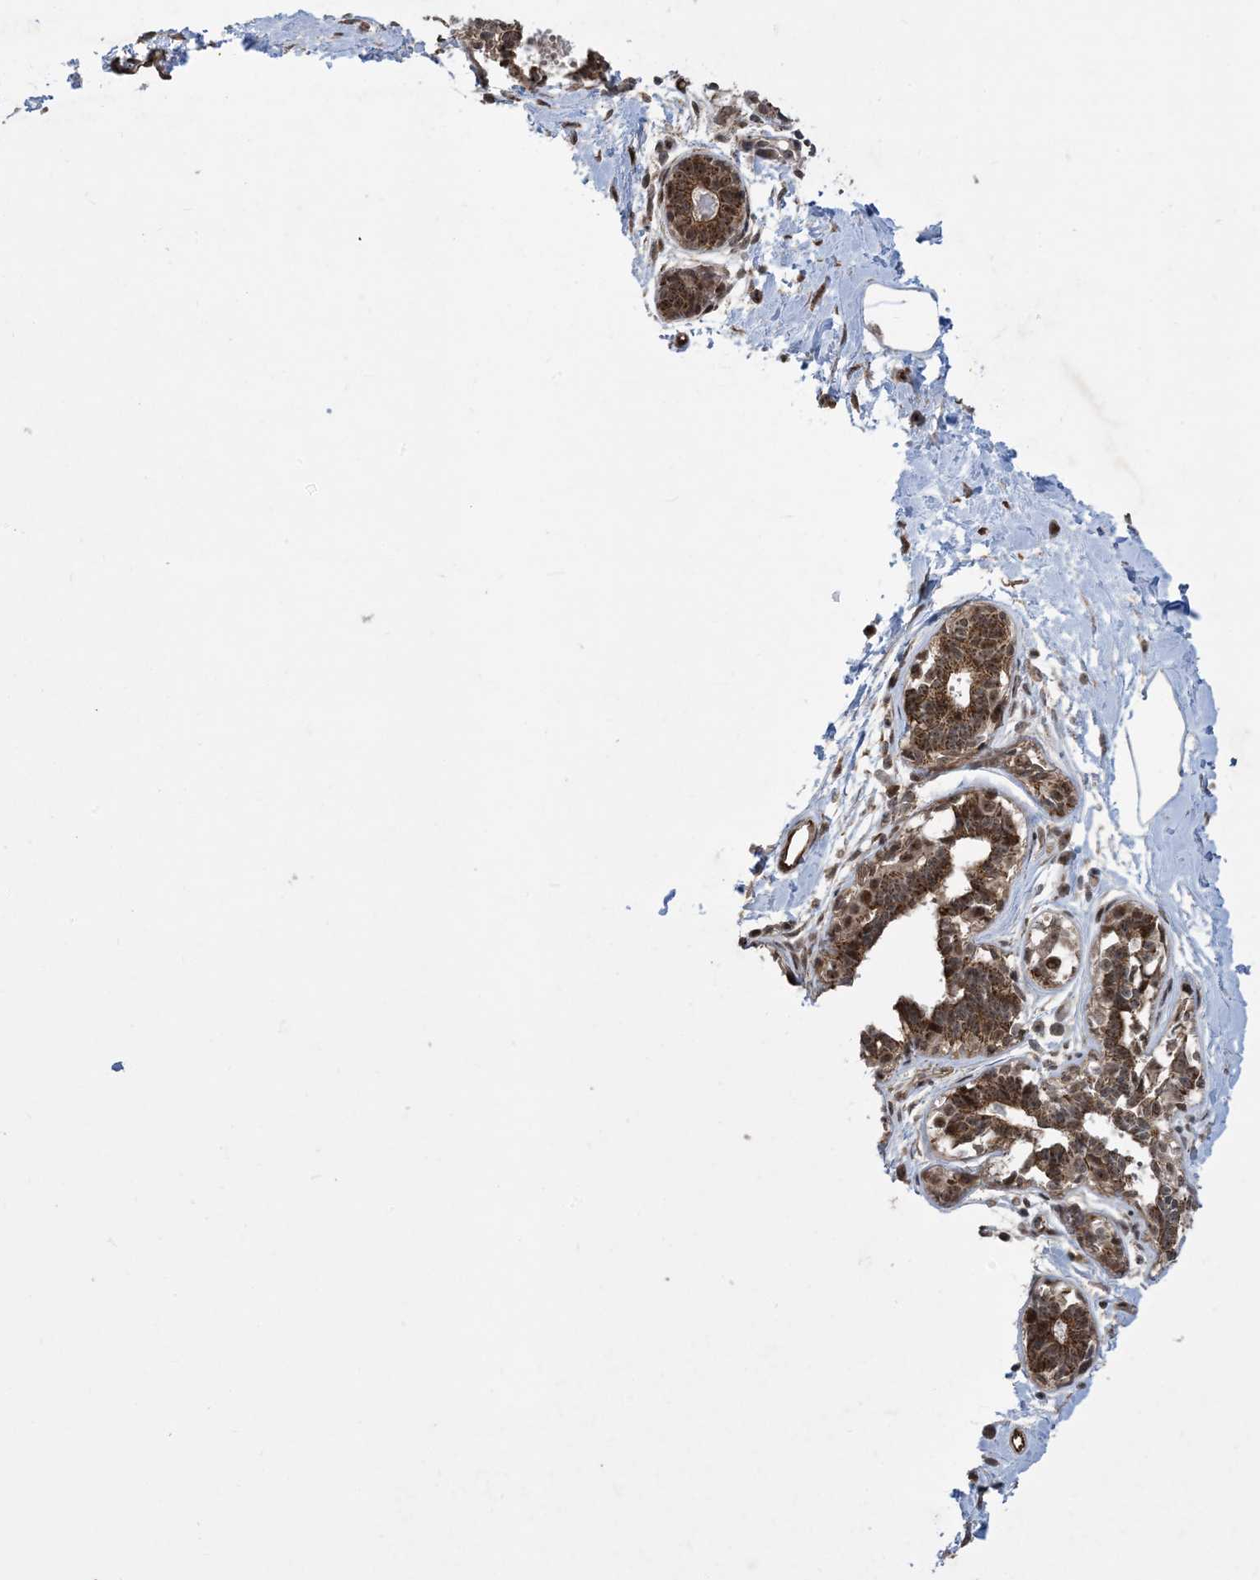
{"staining": {"intensity": "moderate", "quantity": ">75%", "location": "cytoplasmic/membranous"}, "tissue": "breast", "cell_type": "Adipocytes", "image_type": "normal", "snomed": [{"axis": "morphology", "description": "Normal tissue, NOS"}, {"axis": "topography", "description": "Breast"}], "caption": "Immunohistochemistry micrograph of normal breast: human breast stained using immunohistochemistry (IHC) shows medium levels of moderate protein expression localized specifically in the cytoplasmic/membranous of adipocytes, appearing as a cytoplasmic/membranous brown color.", "gene": "FAM9B", "patient": {"sex": "female", "age": 45}}